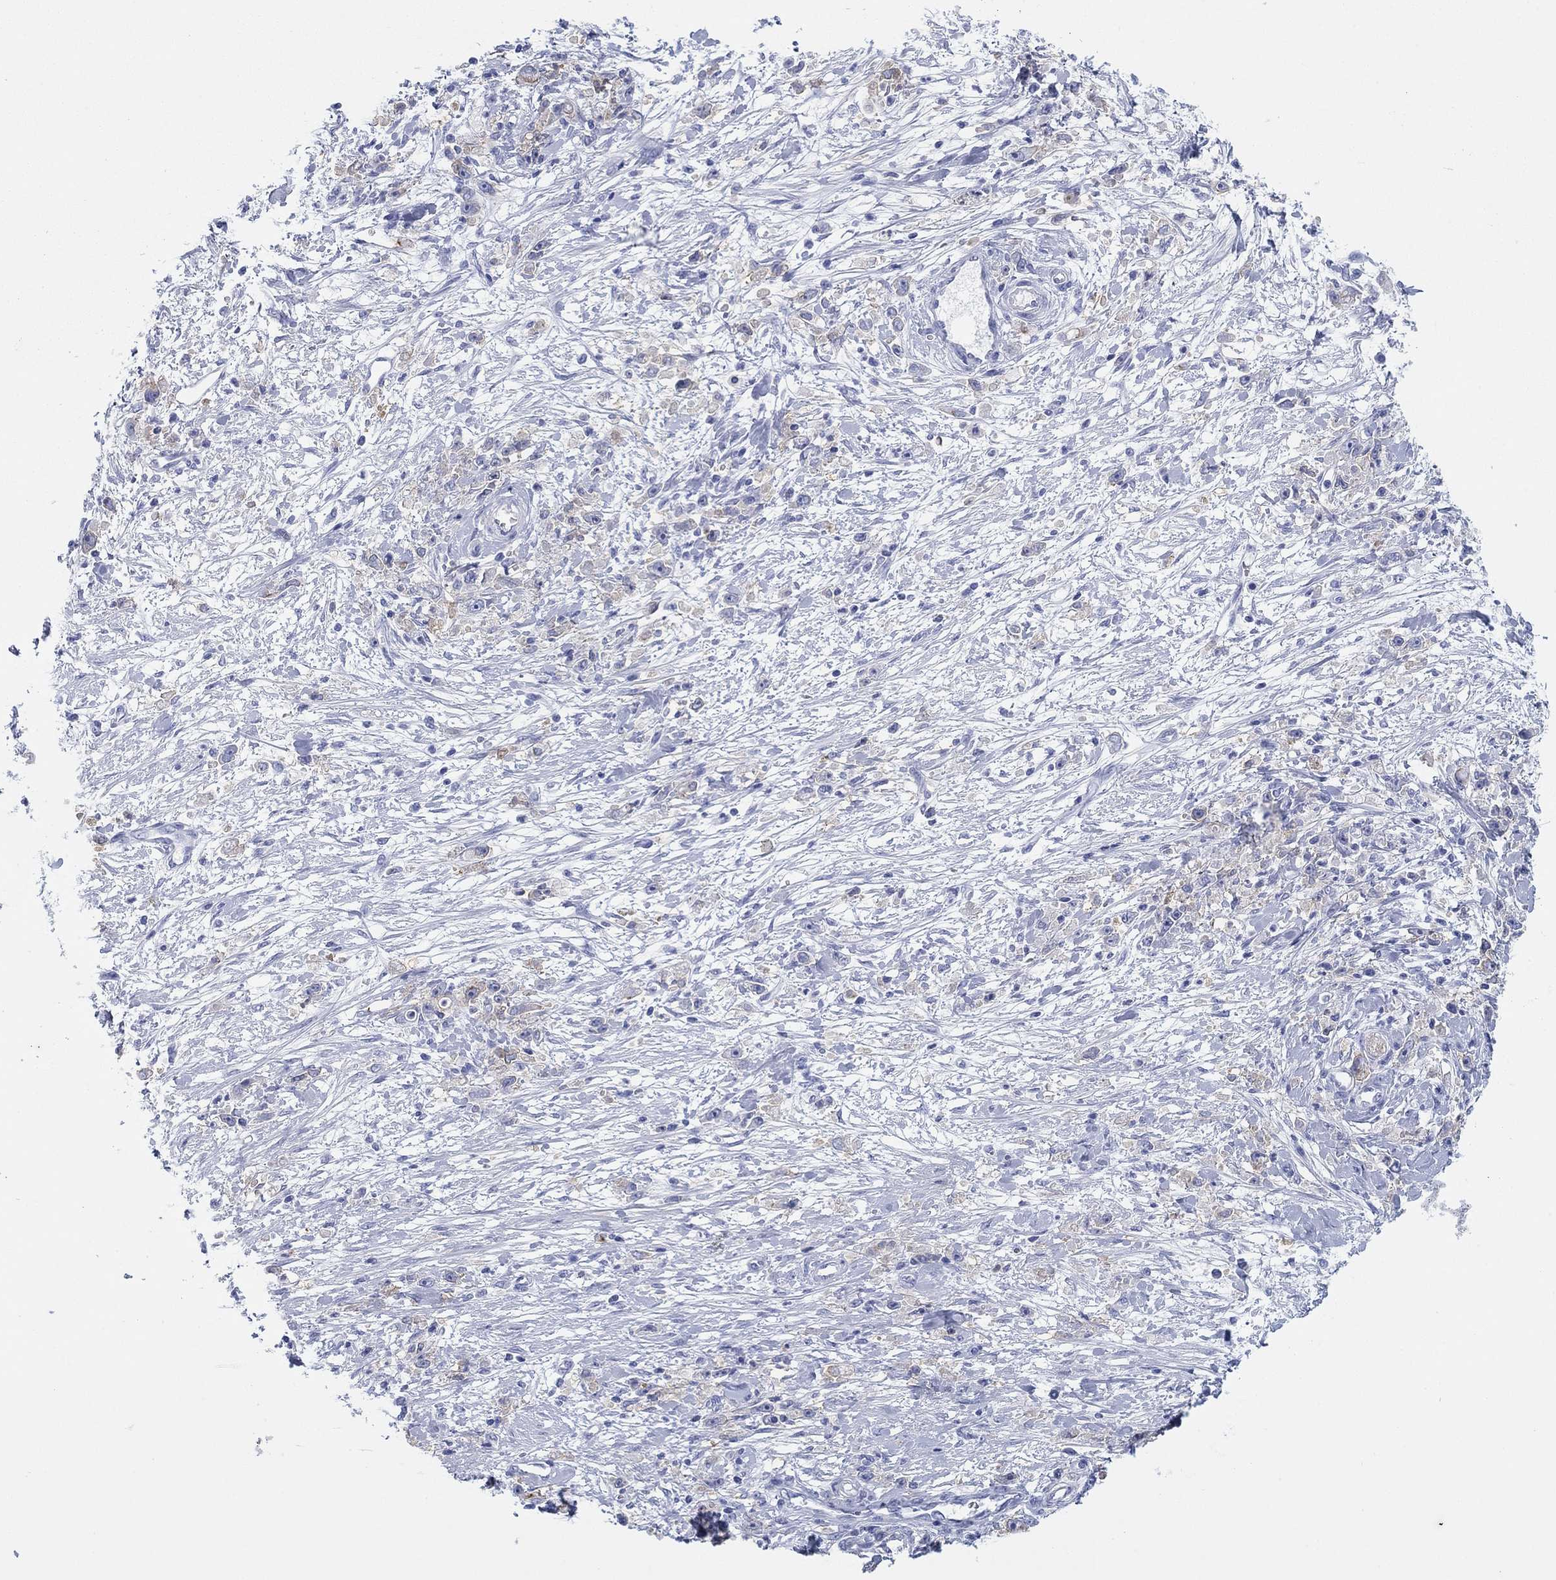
{"staining": {"intensity": "weak", "quantity": "25%-75%", "location": "cytoplasmic/membranous"}, "tissue": "stomach cancer", "cell_type": "Tumor cells", "image_type": "cancer", "snomed": [{"axis": "morphology", "description": "Adenocarcinoma, NOS"}, {"axis": "topography", "description": "Stomach"}], "caption": "A histopathology image showing weak cytoplasmic/membranous staining in about 25%-75% of tumor cells in stomach adenocarcinoma, as visualized by brown immunohistochemical staining.", "gene": "ATP1B1", "patient": {"sex": "female", "age": 59}}